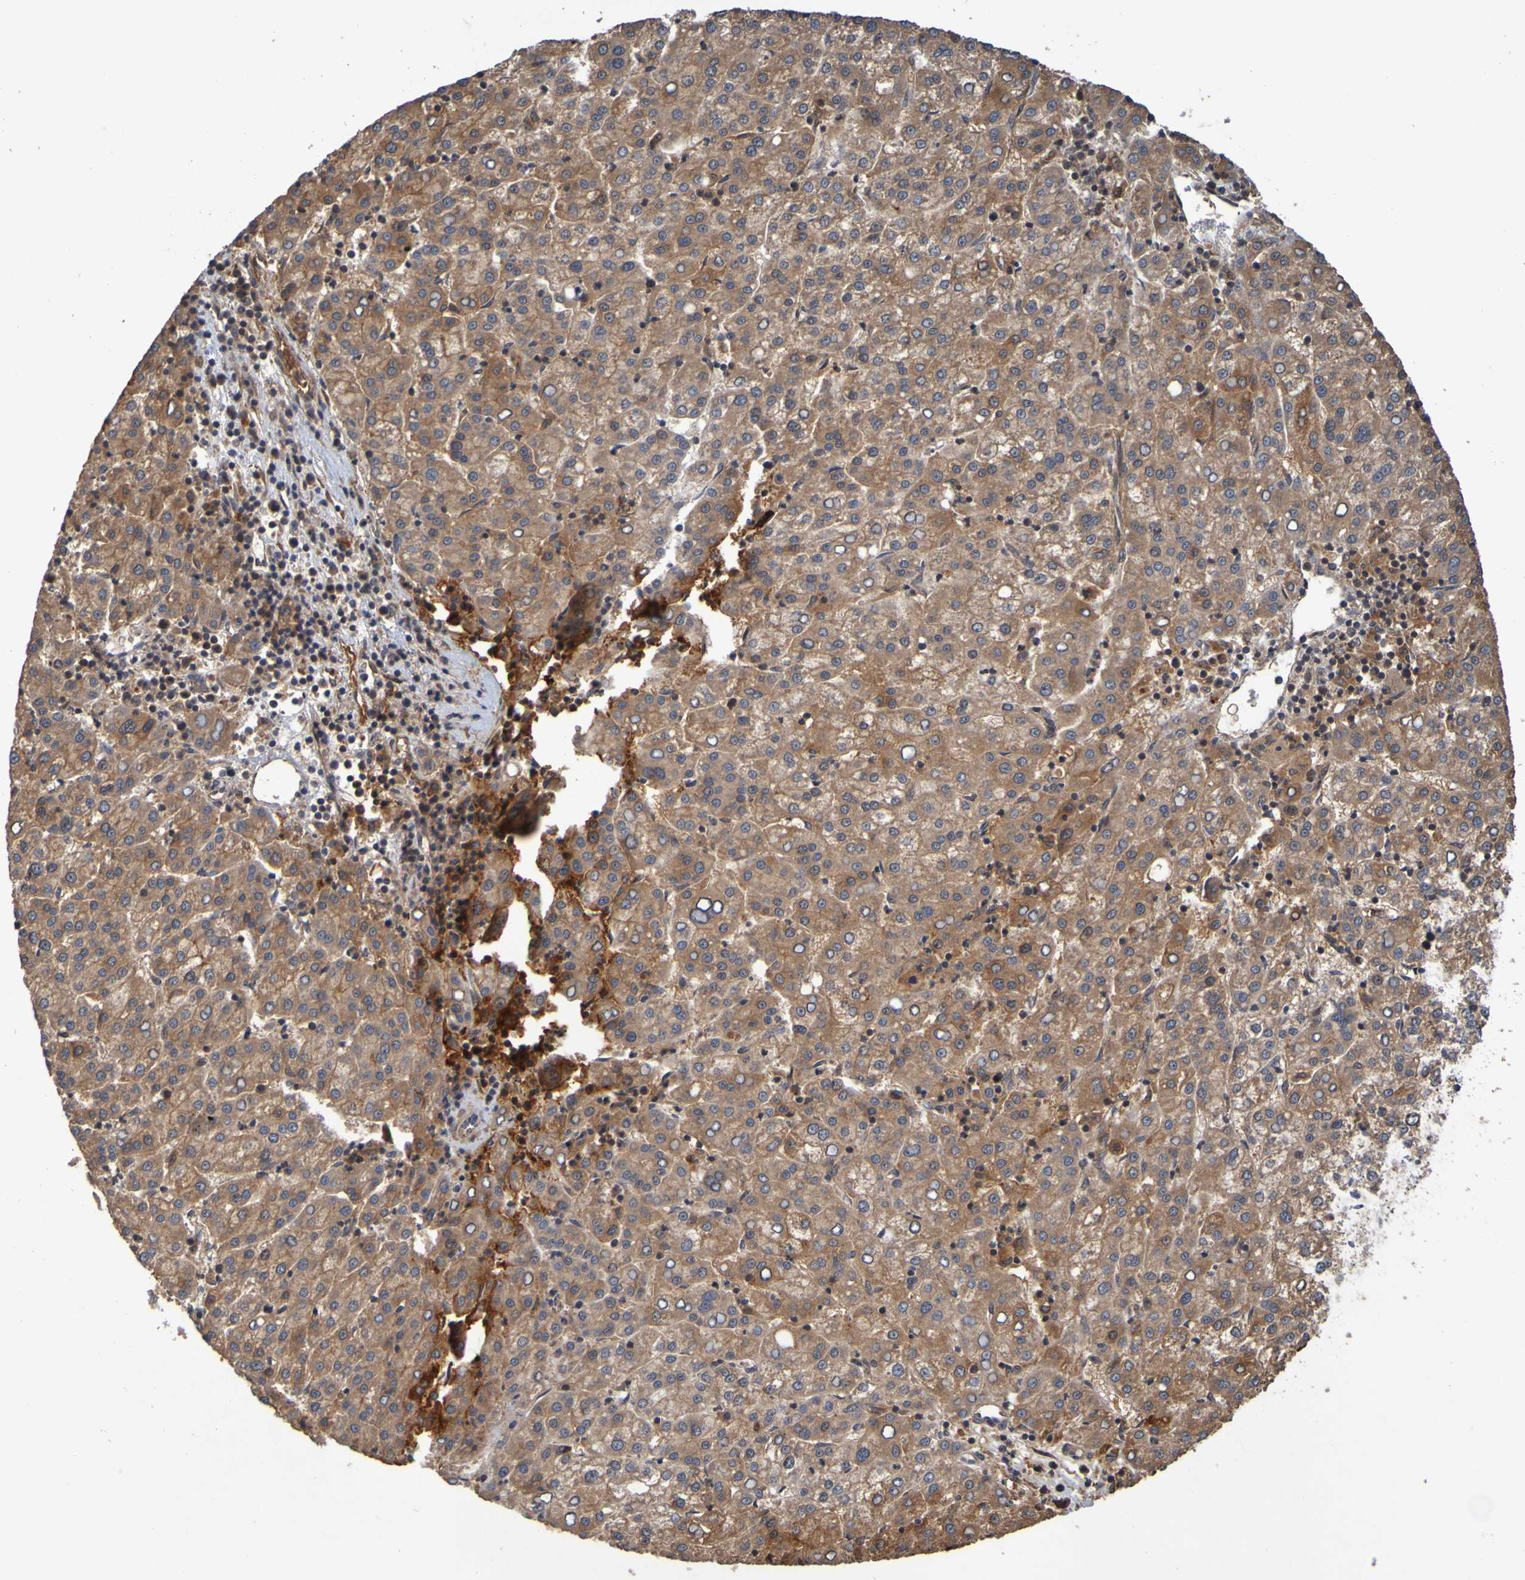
{"staining": {"intensity": "moderate", "quantity": ">75%", "location": "cytoplasmic/membranous"}, "tissue": "liver cancer", "cell_type": "Tumor cells", "image_type": "cancer", "snomed": [{"axis": "morphology", "description": "Carcinoma, Hepatocellular, NOS"}, {"axis": "topography", "description": "Liver"}], "caption": "The image exhibits immunohistochemical staining of liver cancer. There is moderate cytoplasmic/membranous positivity is seen in about >75% of tumor cells.", "gene": "OCRL", "patient": {"sex": "female", "age": 58}}